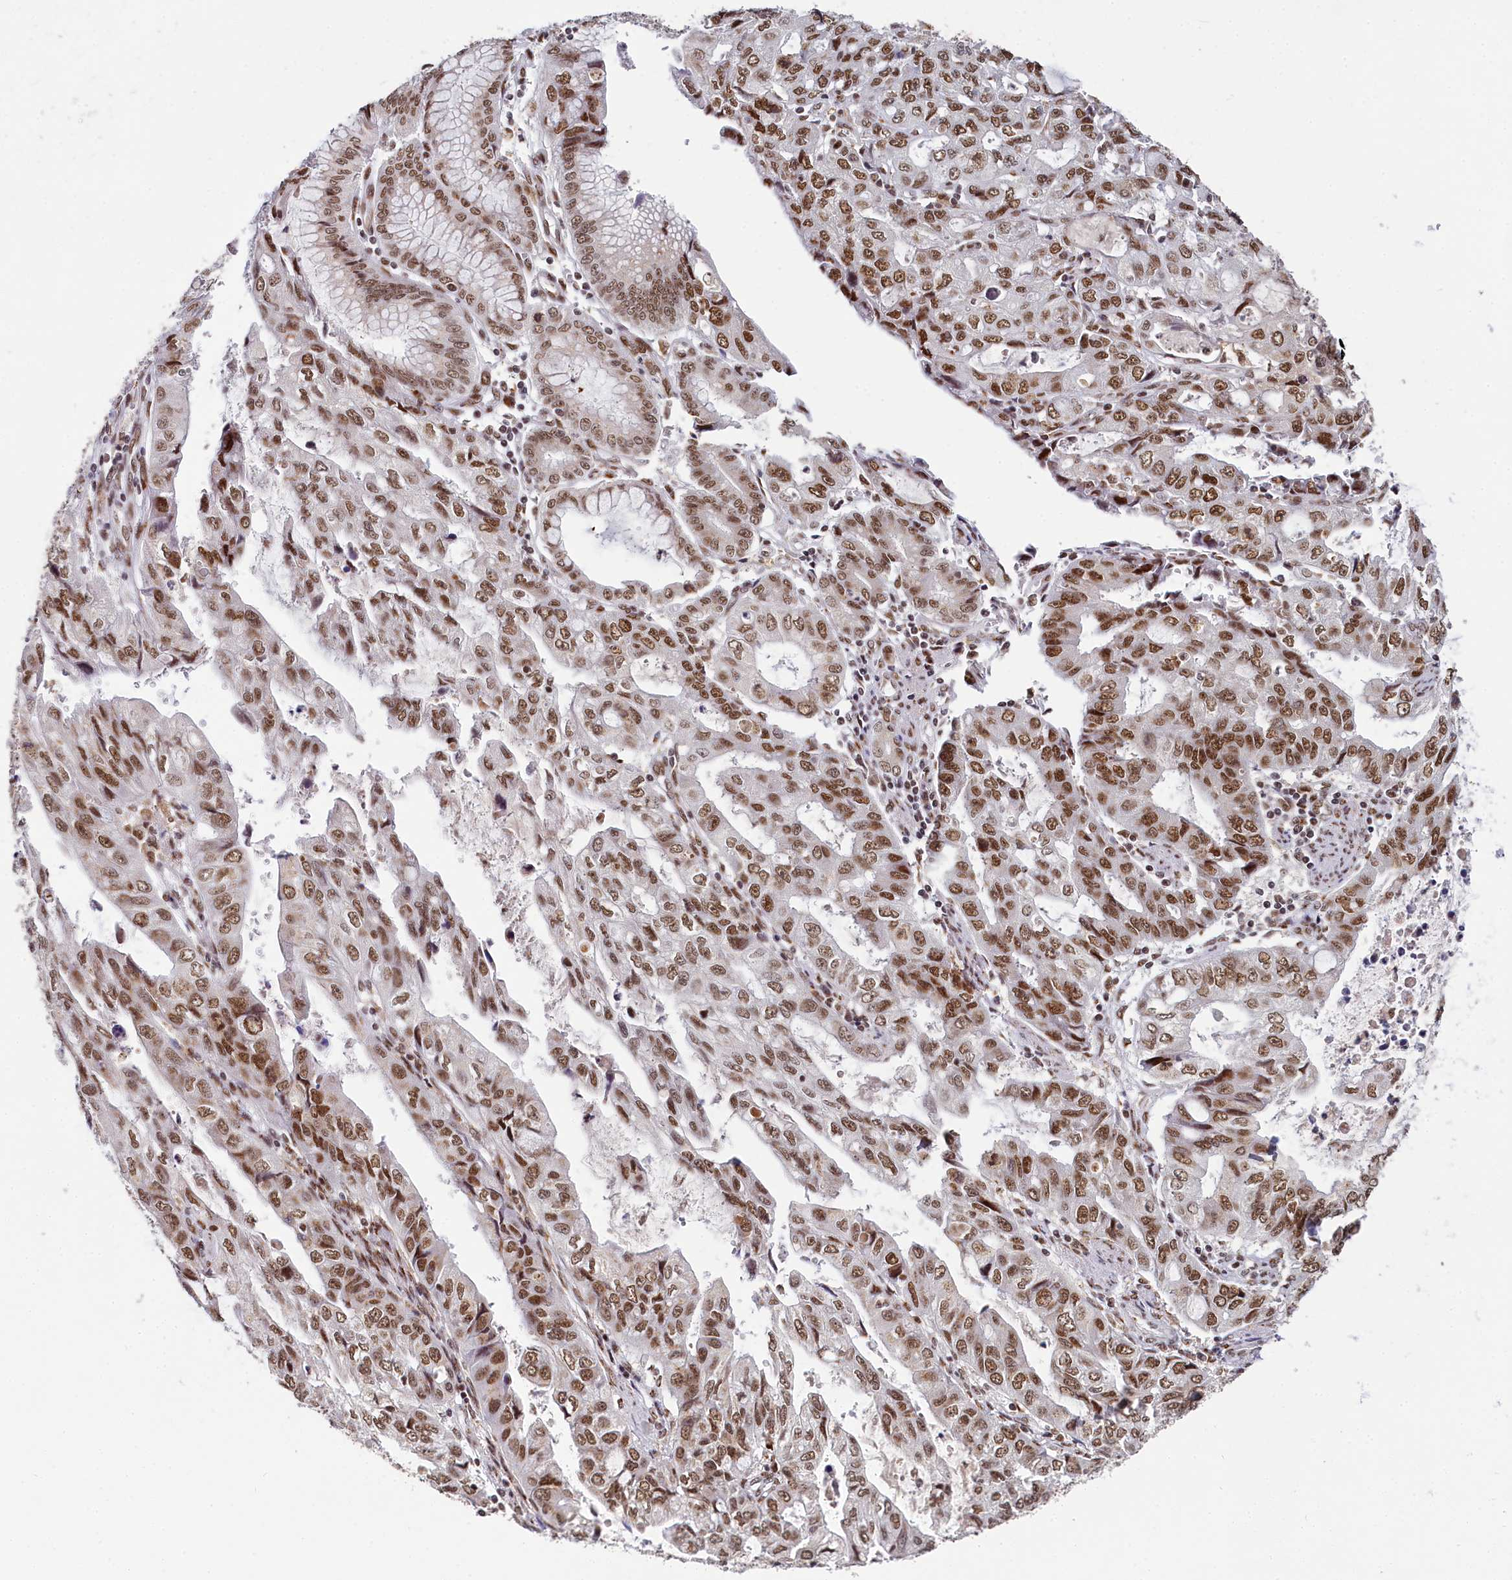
{"staining": {"intensity": "moderate", "quantity": ">75%", "location": "nuclear"}, "tissue": "stomach cancer", "cell_type": "Tumor cells", "image_type": "cancer", "snomed": [{"axis": "morphology", "description": "Adenocarcinoma, NOS"}, {"axis": "topography", "description": "Stomach, upper"}], "caption": "Brown immunohistochemical staining in stomach cancer (adenocarcinoma) demonstrates moderate nuclear positivity in about >75% of tumor cells. (IHC, brightfield microscopy, high magnification).", "gene": "PPHLN1", "patient": {"sex": "female", "age": 52}}